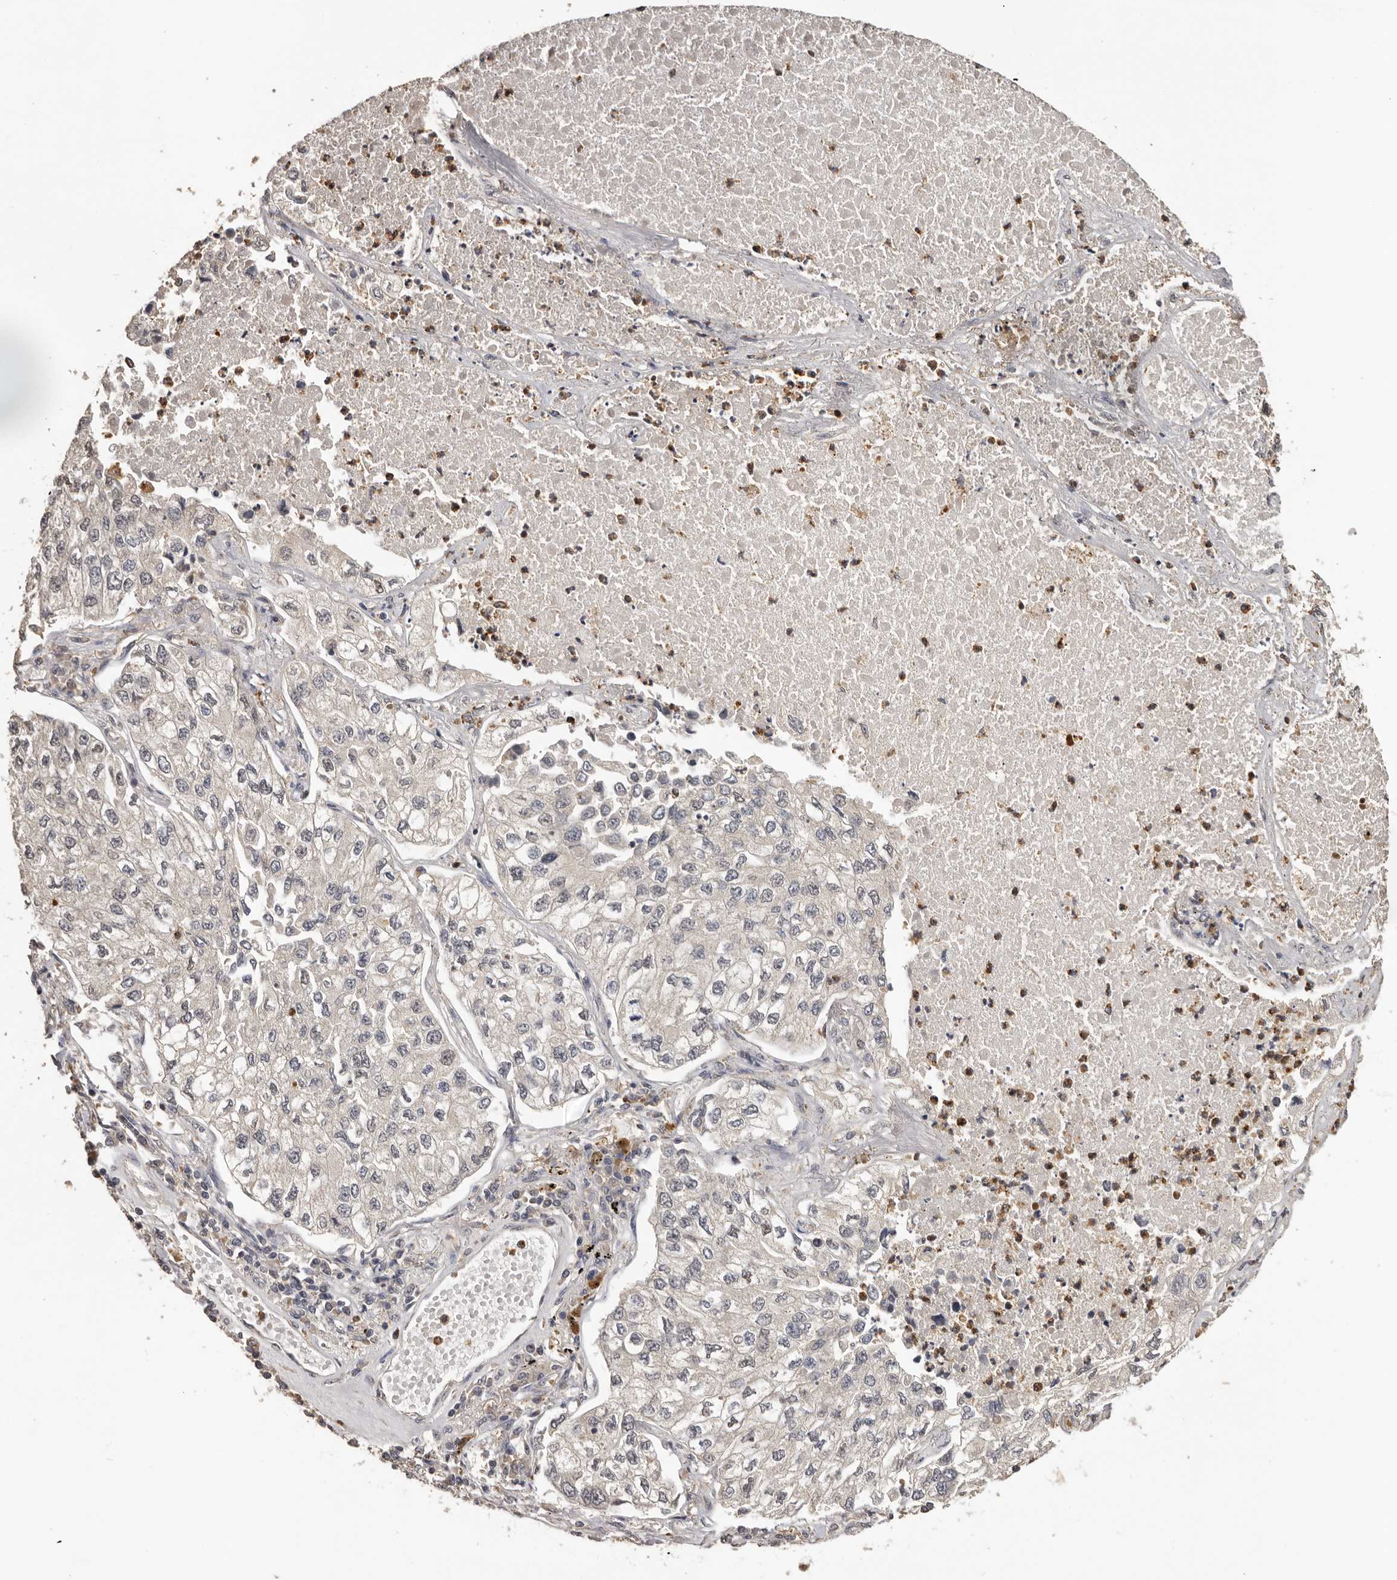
{"staining": {"intensity": "weak", "quantity": "<25%", "location": "nuclear"}, "tissue": "lung cancer", "cell_type": "Tumor cells", "image_type": "cancer", "snomed": [{"axis": "morphology", "description": "Adenocarcinoma, NOS"}, {"axis": "topography", "description": "Lung"}], "caption": "Immunohistochemical staining of lung cancer (adenocarcinoma) displays no significant positivity in tumor cells. (DAB (3,3'-diaminobenzidine) immunohistochemistry visualized using brightfield microscopy, high magnification).", "gene": "KIF2B", "patient": {"sex": "male", "age": 63}}